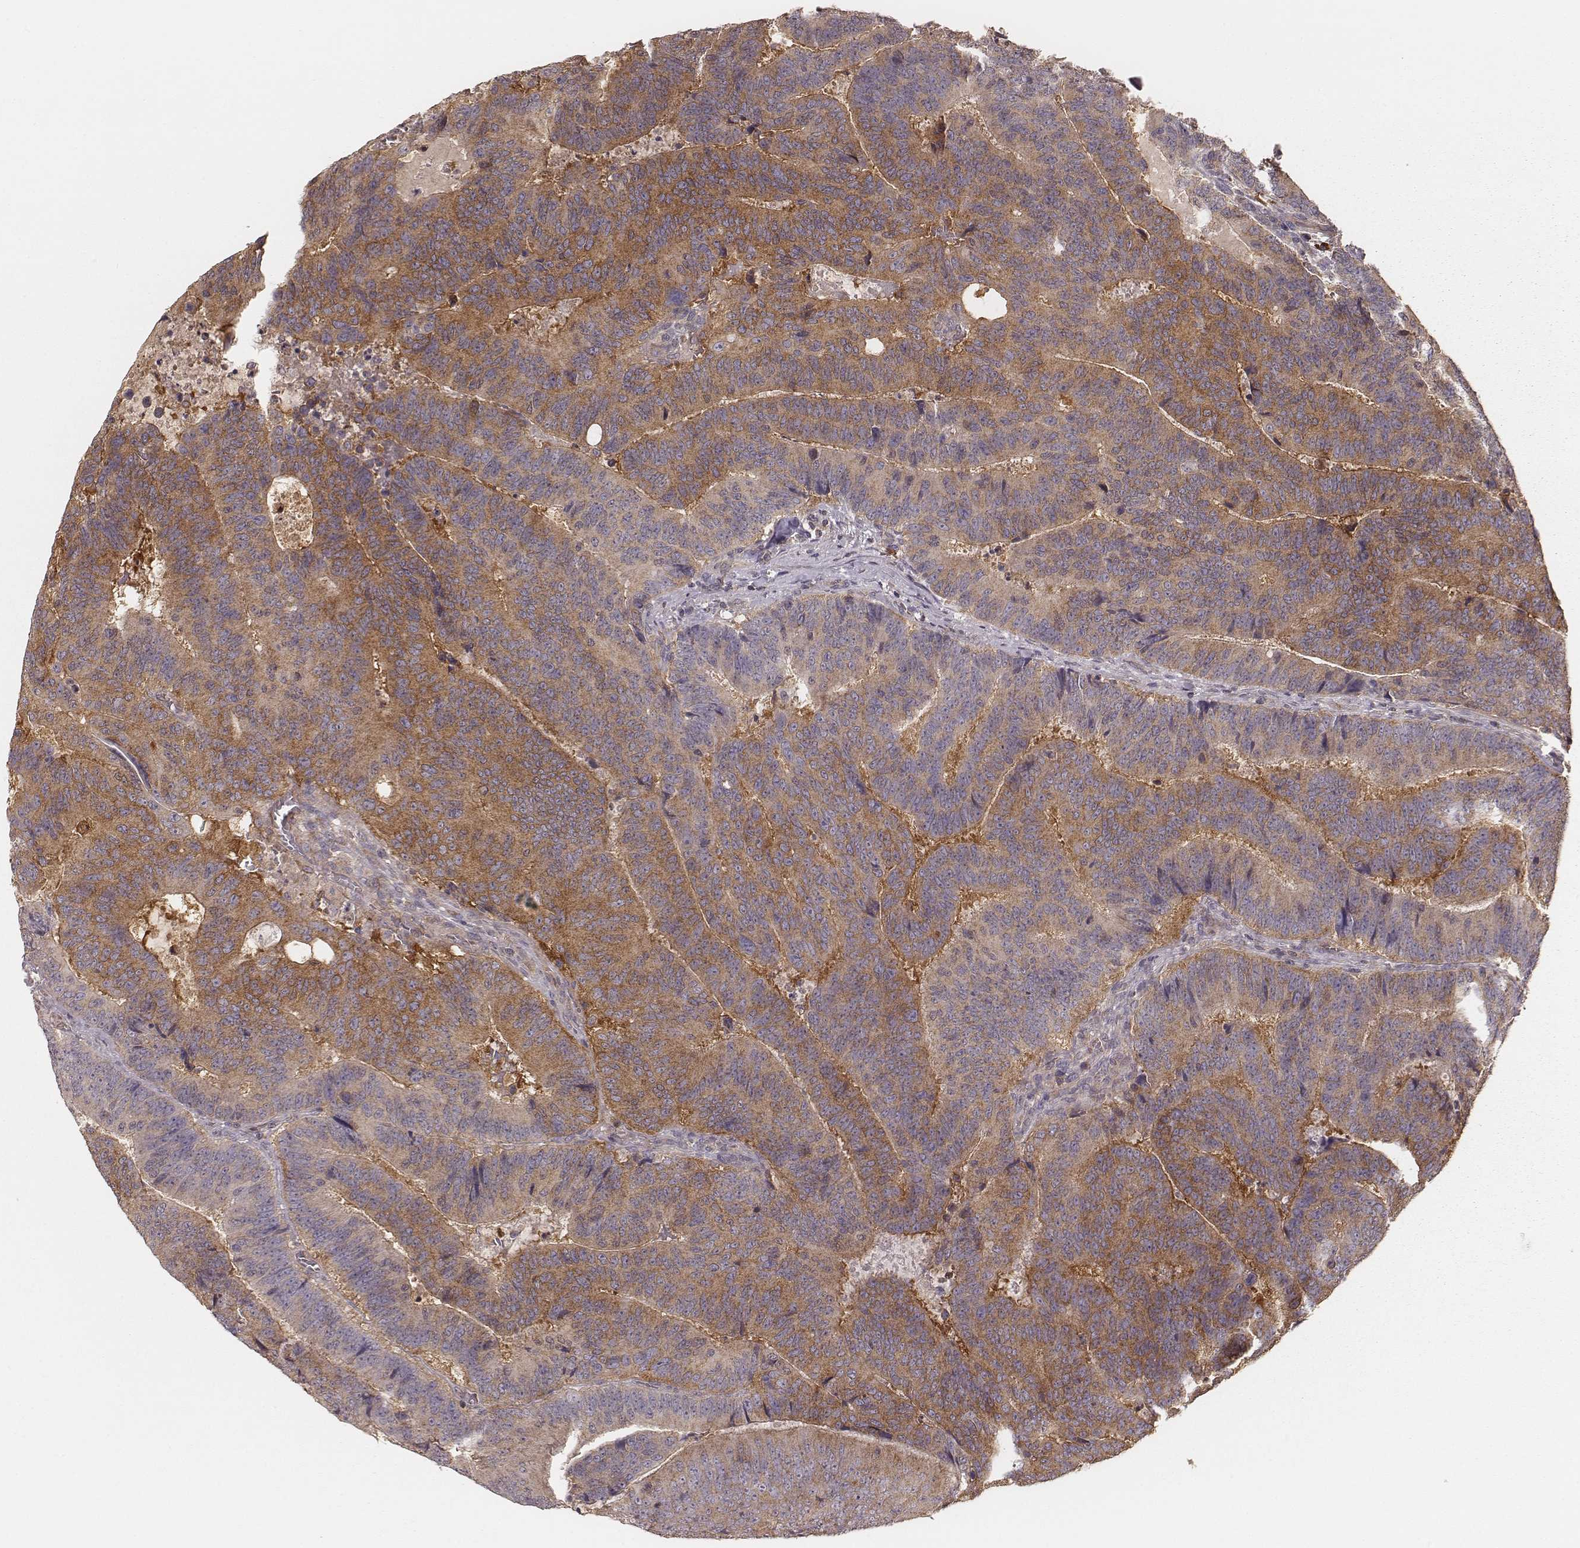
{"staining": {"intensity": "moderate", "quantity": ">75%", "location": "cytoplasmic/membranous"}, "tissue": "colorectal cancer", "cell_type": "Tumor cells", "image_type": "cancer", "snomed": [{"axis": "morphology", "description": "Adenocarcinoma, NOS"}, {"axis": "topography", "description": "Colon"}], "caption": "Brown immunohistochemical staining in colorectal adenocarcinoma exhibits moderate cytoplasmic/membranous staining in approximately >75% of tumor cells.", "gene": "CARS1", "patient": {"sex": "female", "age": 82}}